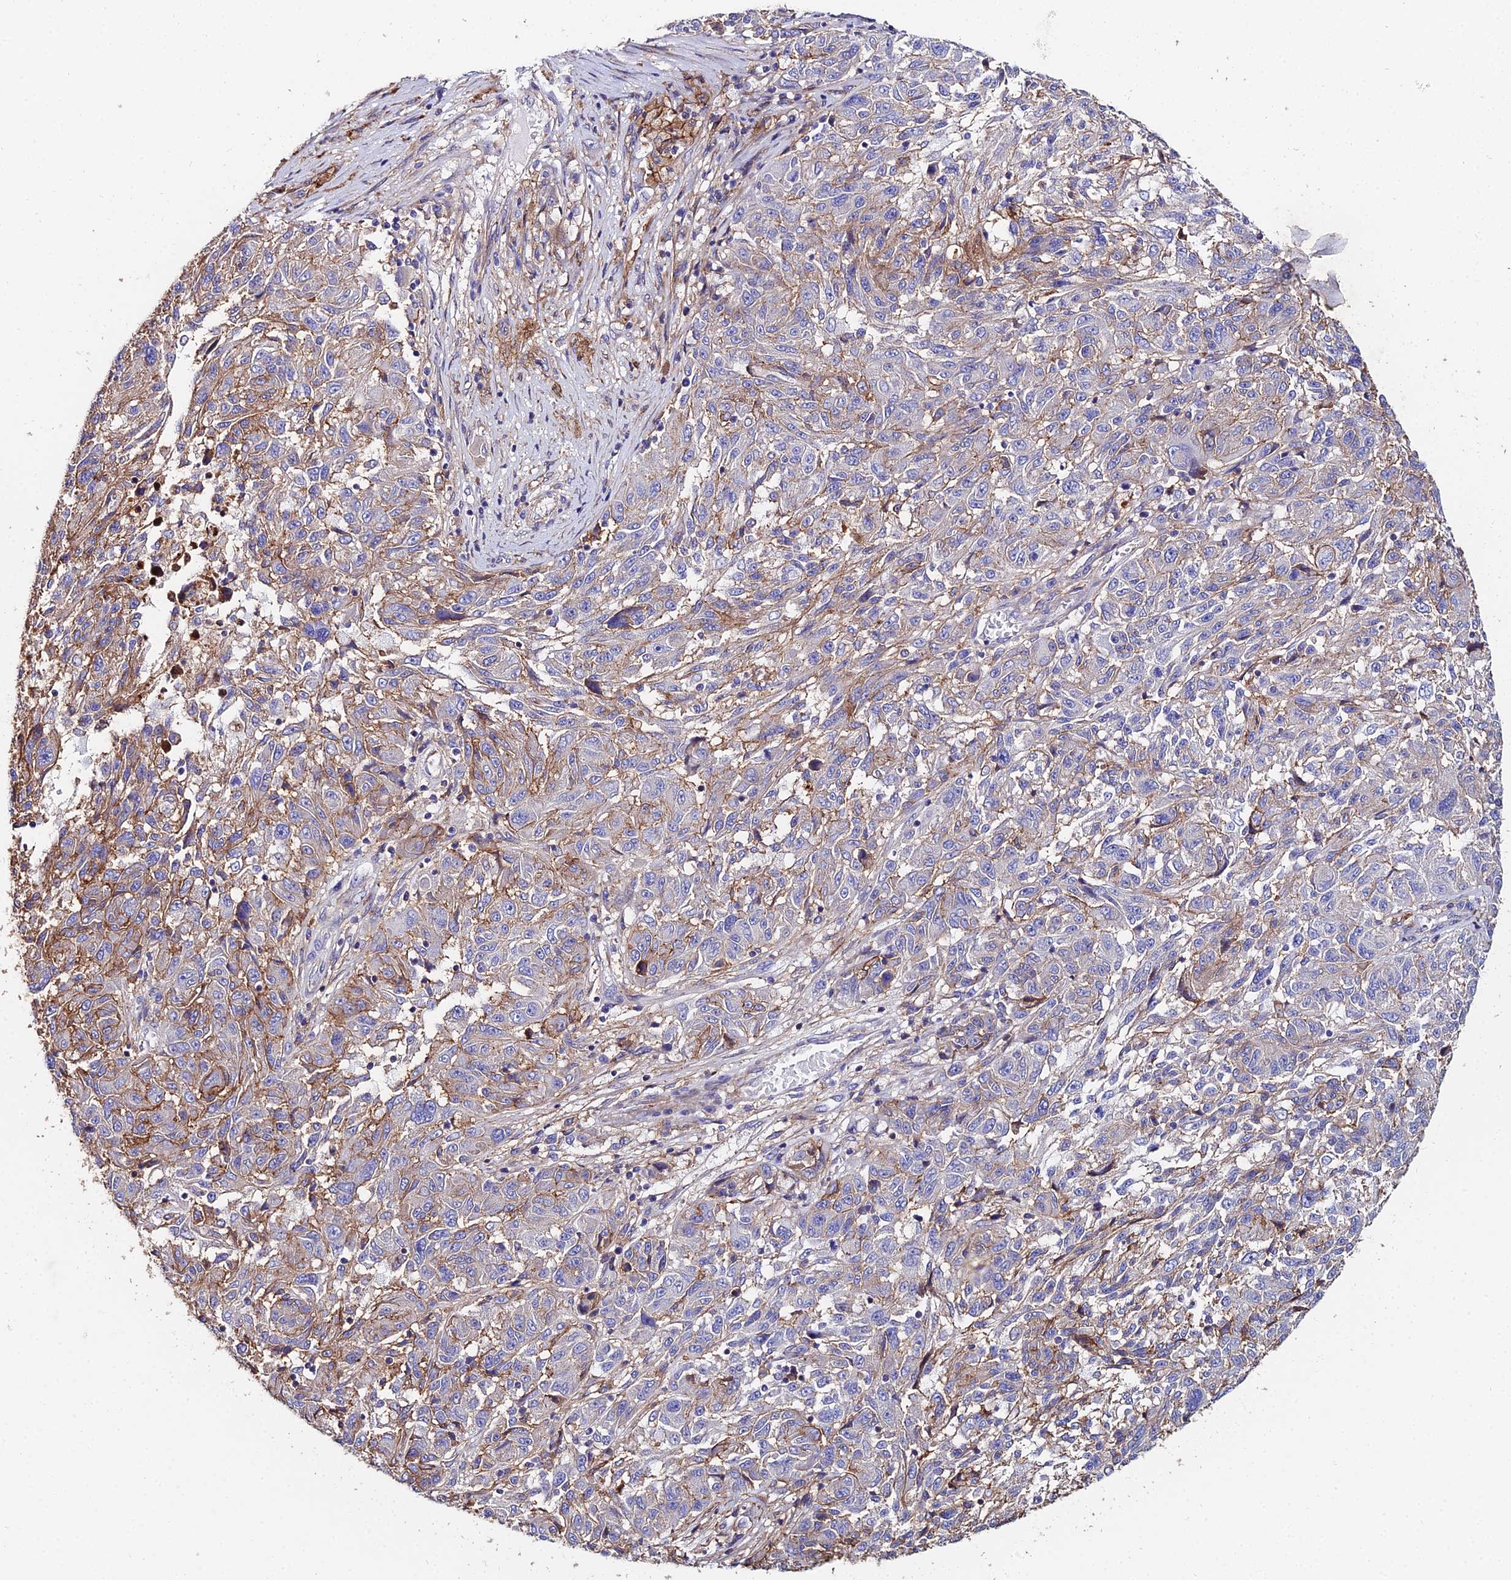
{"staining": {"intensity": "weak", "quantity": "25%-75%", "location": "cytoplasmic/membranous"}, "tissue": "melanoma", "cell_type": "Tumor cells", "image_type": "cancer", "snomed": [{"axis": "morphology", "description": "Malignant melanoma, NOS"}, {"axis": "topography", "description": "Skin"}], "caption": "DAB (3,3'-diaminobenzidine) immunohistochemical staining of human malignant melanoma demonstrates weak cytoplasmic/membranous protein staining in approximately 25%-75% of tumor cells.", "gene": "C6", "patient": {"sex": "male", "age": 53}}